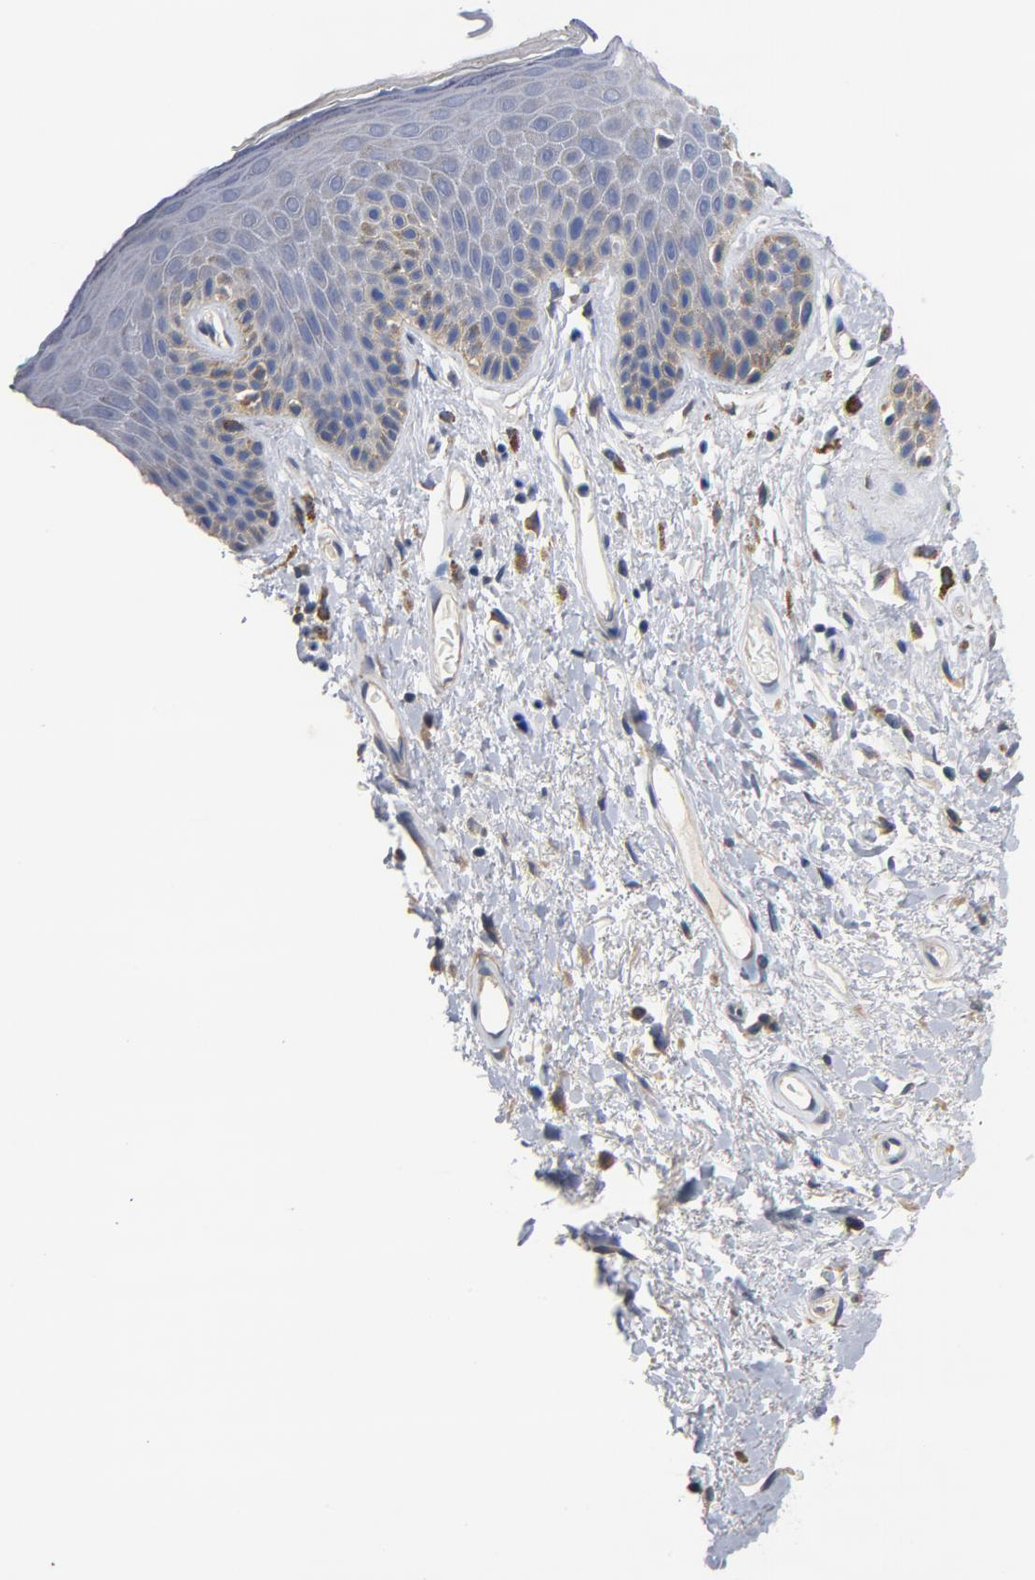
{"staining": {"intensity": "weak", "quantity": "<25%", "location": "cytoplasmic/membranous"}, "tissue": "skin", "cell_type": "Epidermal cells", "image_type": "normal", "snomed": [{"axis": "morphology", "description": "Normal tissue, NOS"}, {"axis": "topography", "description": "Anal"}], "caption": "IHC micrograph of benign human skin stained for a protein (brown), which shows no positivity in epidermal cells.", "gene": "TLR4", "patient": {"sex": "male", "age": 74}}